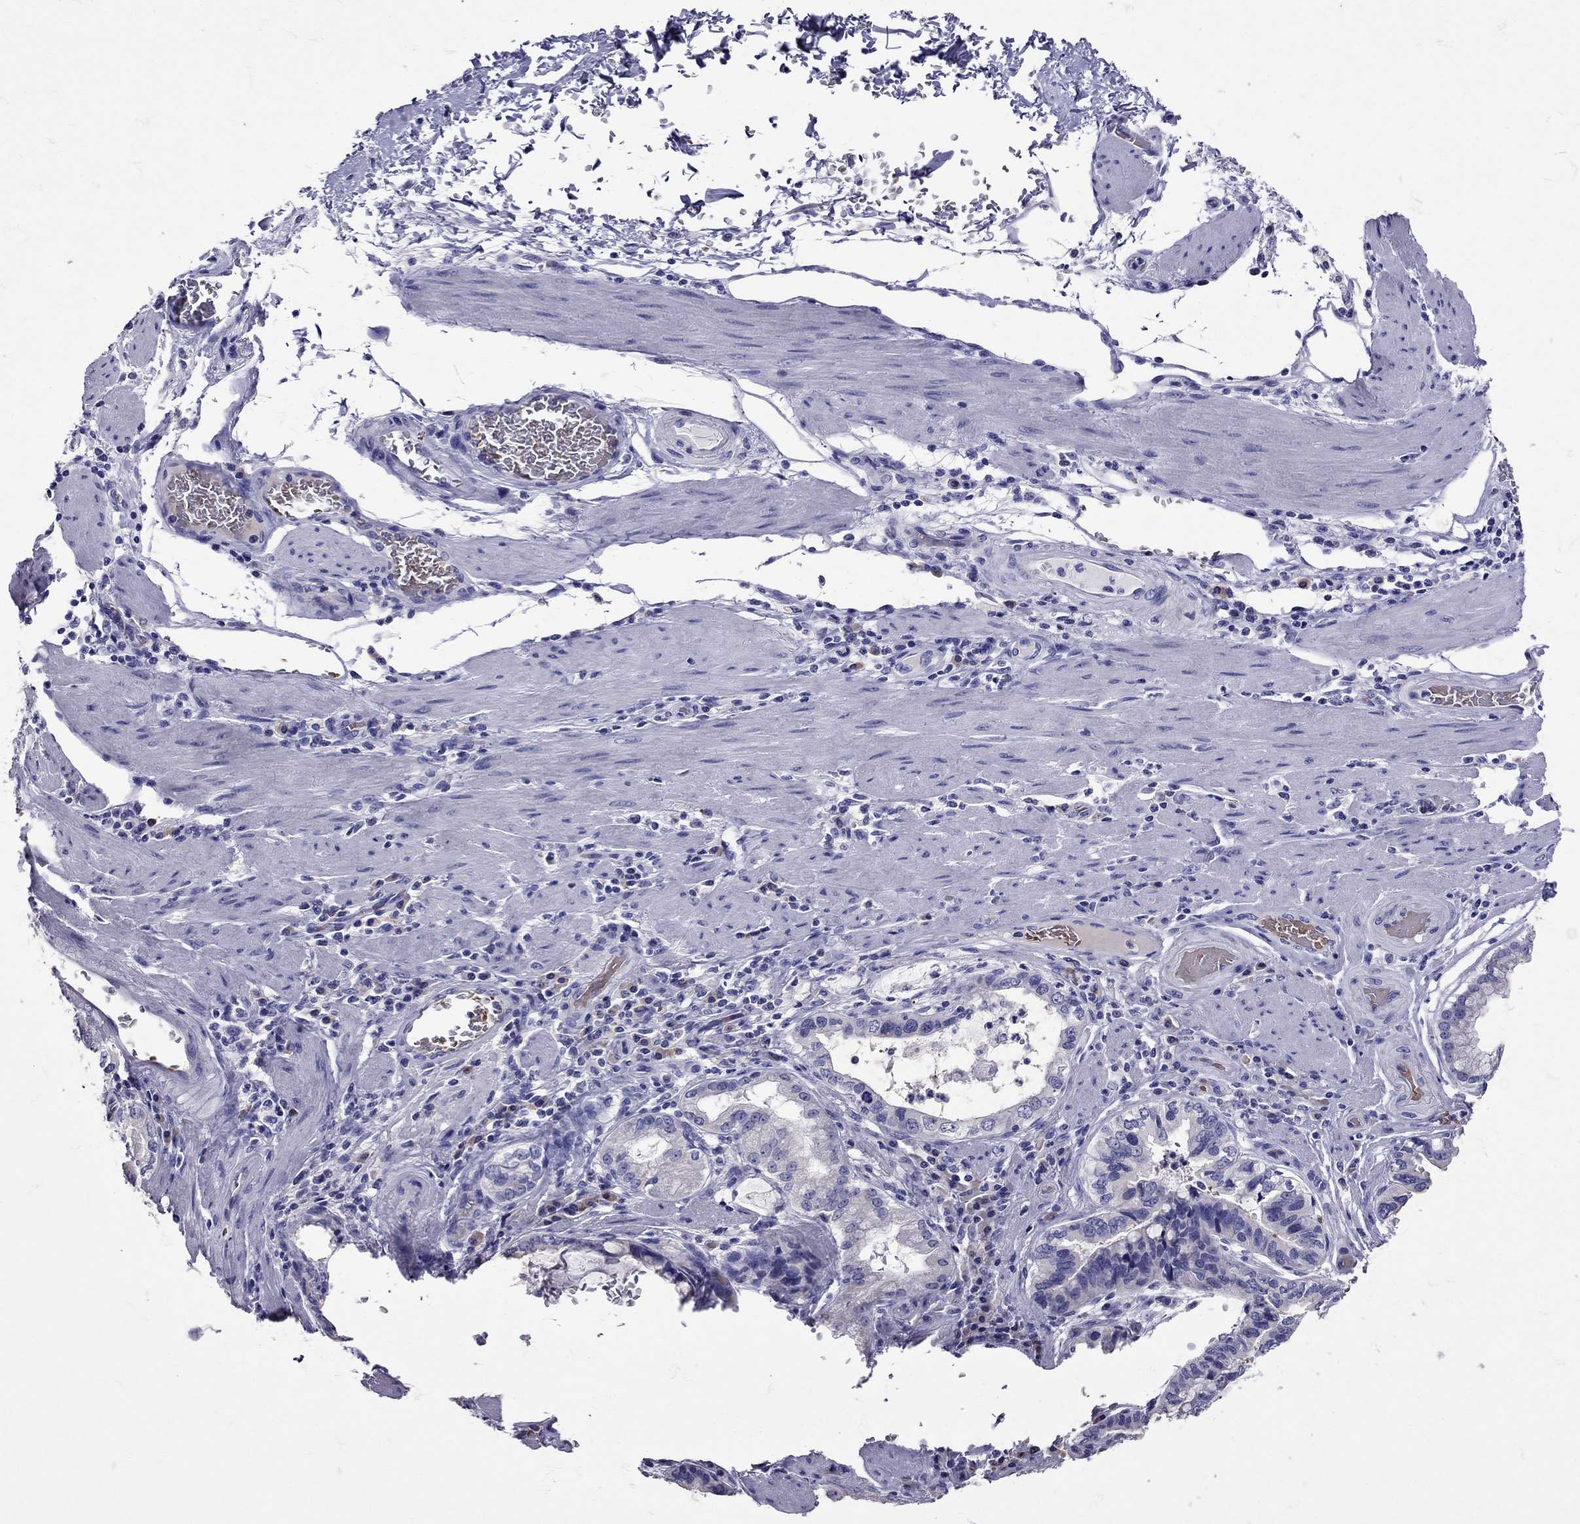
{"staining": {"intensity": "negative", "quantity": "none", "location": "none"}, "tissue": "stomach cancer", "cell_type": "Tumor cells", "image_type": "cancer", "snomed": [{"axis": "morphology", "description": "Adenocarcinoma, NOS"}, {"axis": "topography", "description": "Stomach, lower"}], "caption": "IHC micrograph of neoplastic tissue: human stomach cancer (adenocarcinoma) stained with DAB demonstrates no significant protein expression in tumor cells.", "gene": "TBR1", "patient": {"sex": "female", "age": 76}}